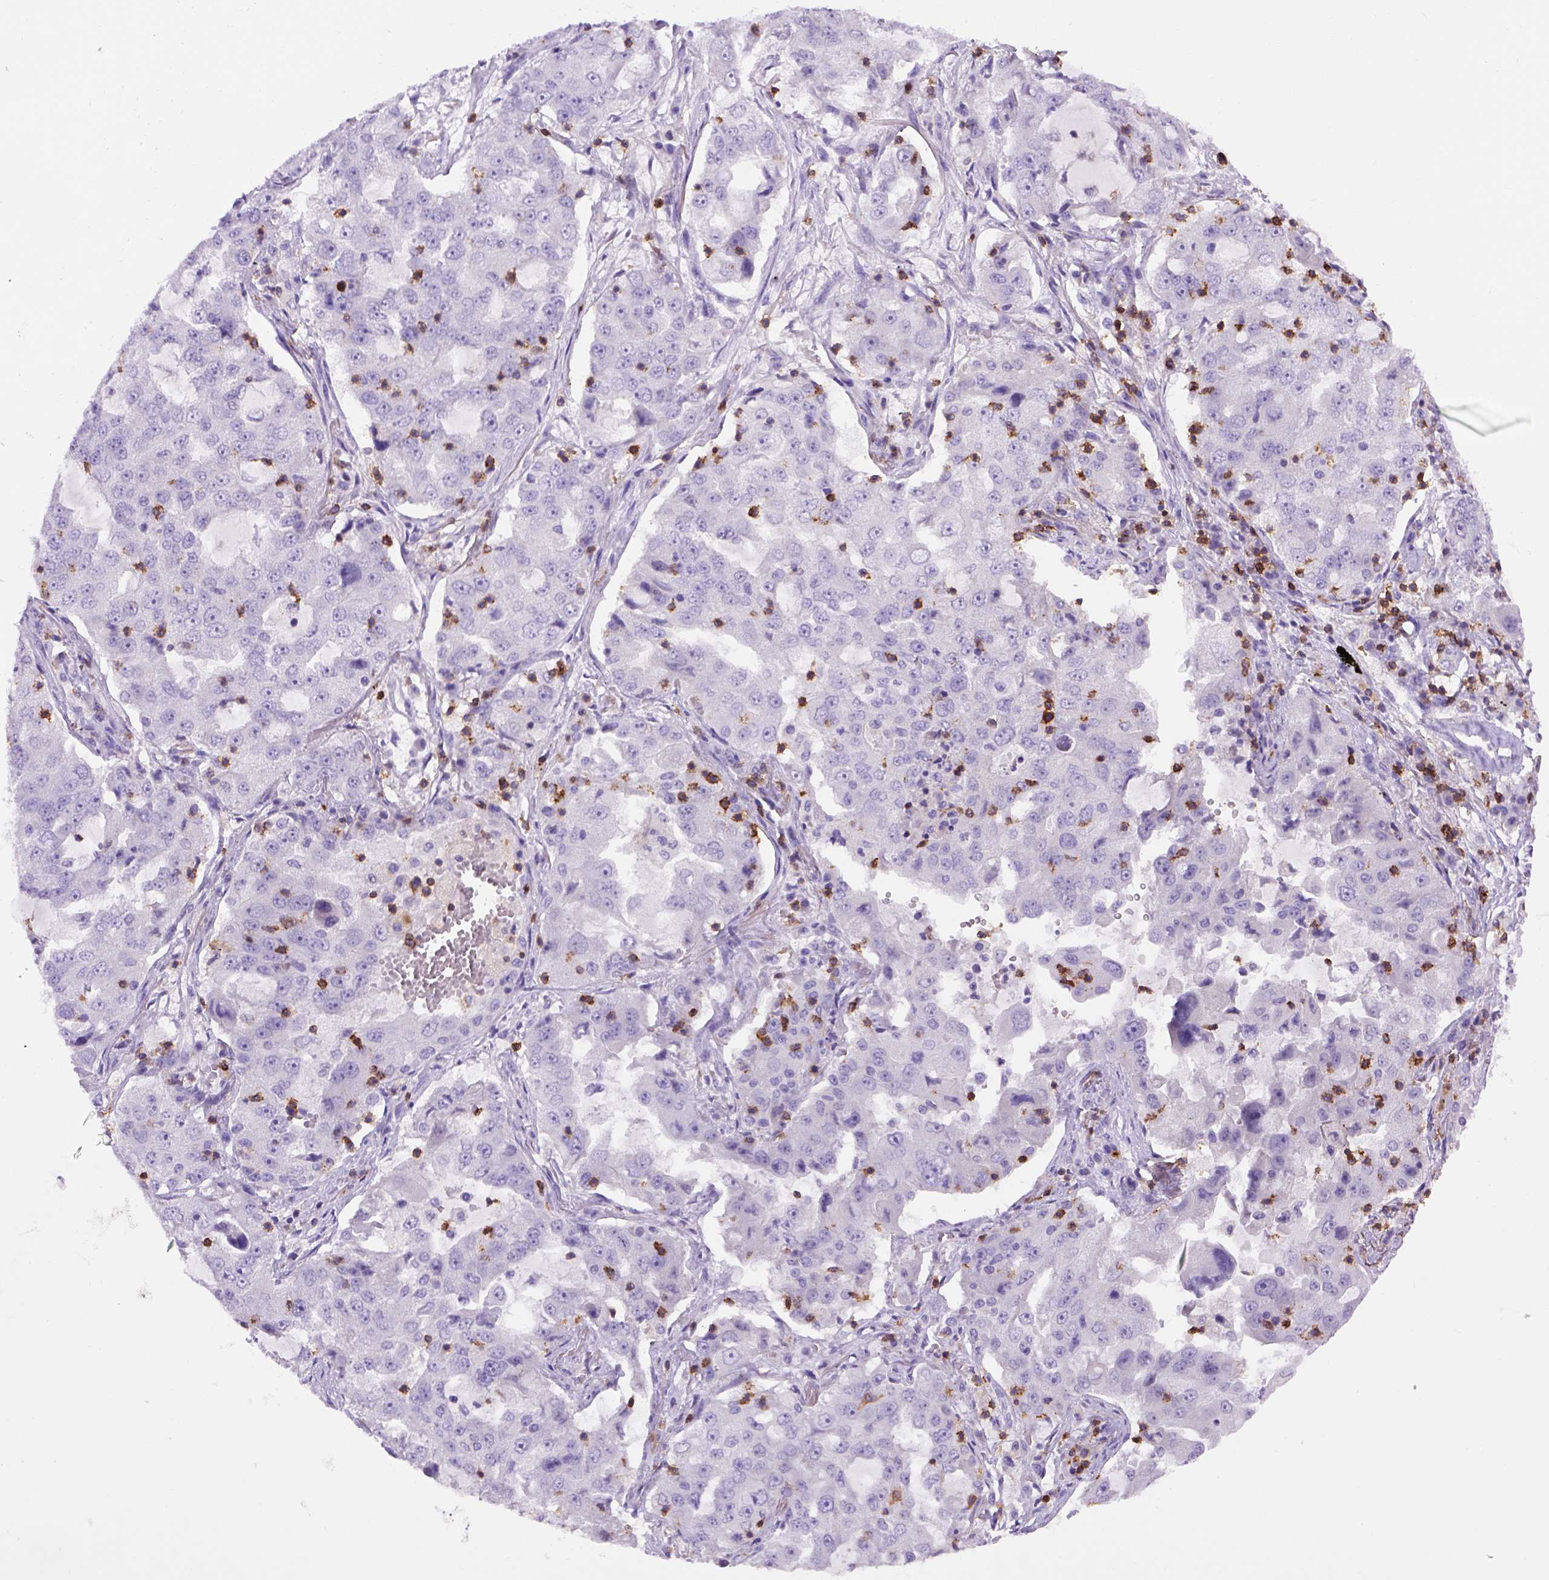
{"staining": {"intensity": "negative", "quantity": "none", "location": "none"}, "tissue": "lung cancer", "cell_type": "Tumor cells", "image_type": "cancer", "snomed": [{"axis": "morphology", "description": "Adenocarcinoma, NOS"}, {"axis": "topography", "description": "Lung"}], "caption": "This is a micrograph of immunohistochemistry (IHC) staining of lung cancer (adenocarcinoma), which shows no staining in tumor cells.", "gene": "CD3E", "patient": {"sex": "female", "age": 61}}